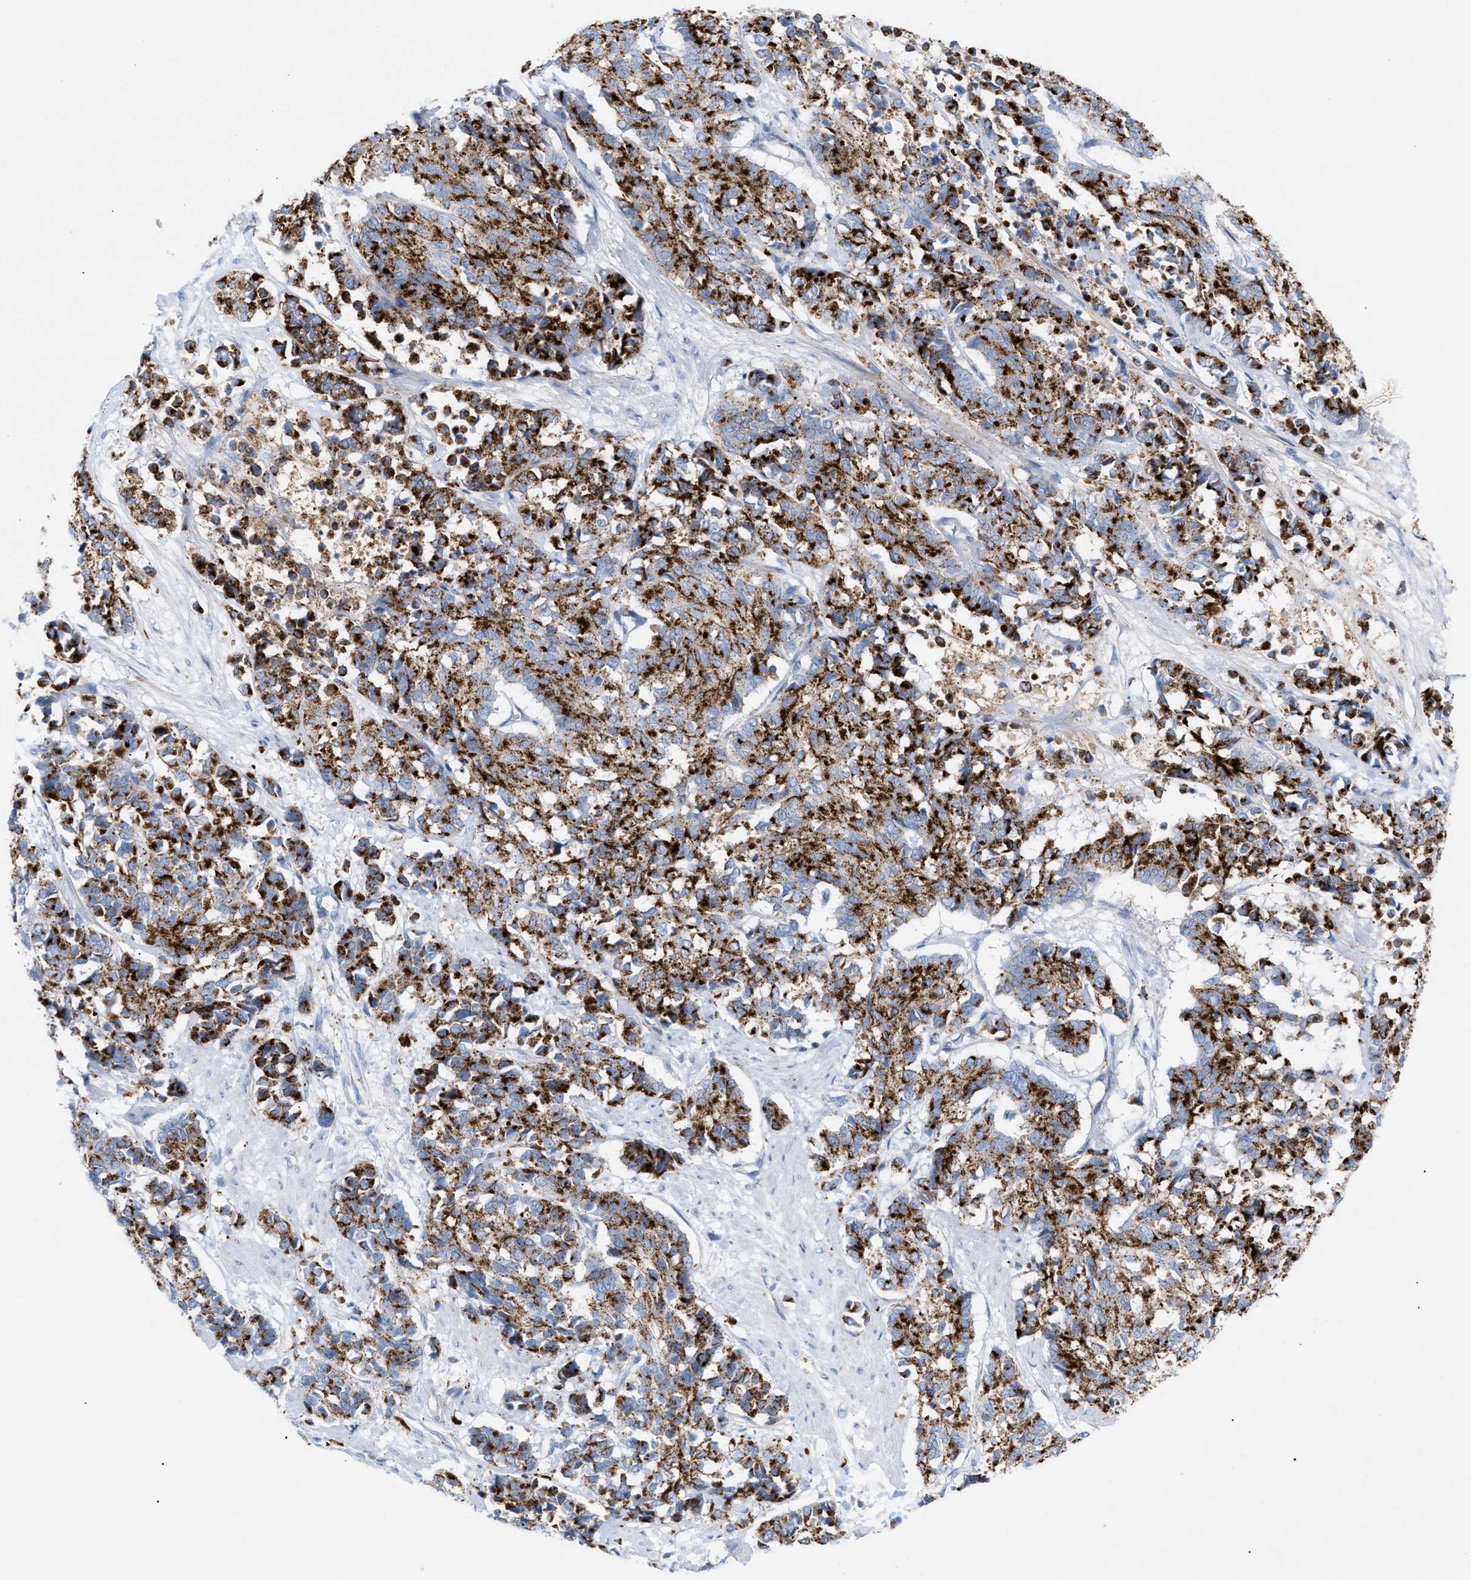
{"staining": {"intensity": "strong", "quantity": ">75%", "location": "cytoplasmic/membranous"}, "tissue": "cervical cancer", "cell_type": "Tumor cells", "image_type": "cancer", "snomed": [{"axis": "morphology", "description": "Squamous cell carcinoma, NOS"}, {"axis": "topography", "description": "Cervix"}], "caption": "A histopathology image showing strong cytoplasmic/membranous expression in approximately >75% of tumor cells in cervical squamous cell carcinoma, as visualized by brown immunohistochemical staining.", "gene": "DRAM2", "patient": {"sex": "female", "age": 35}}